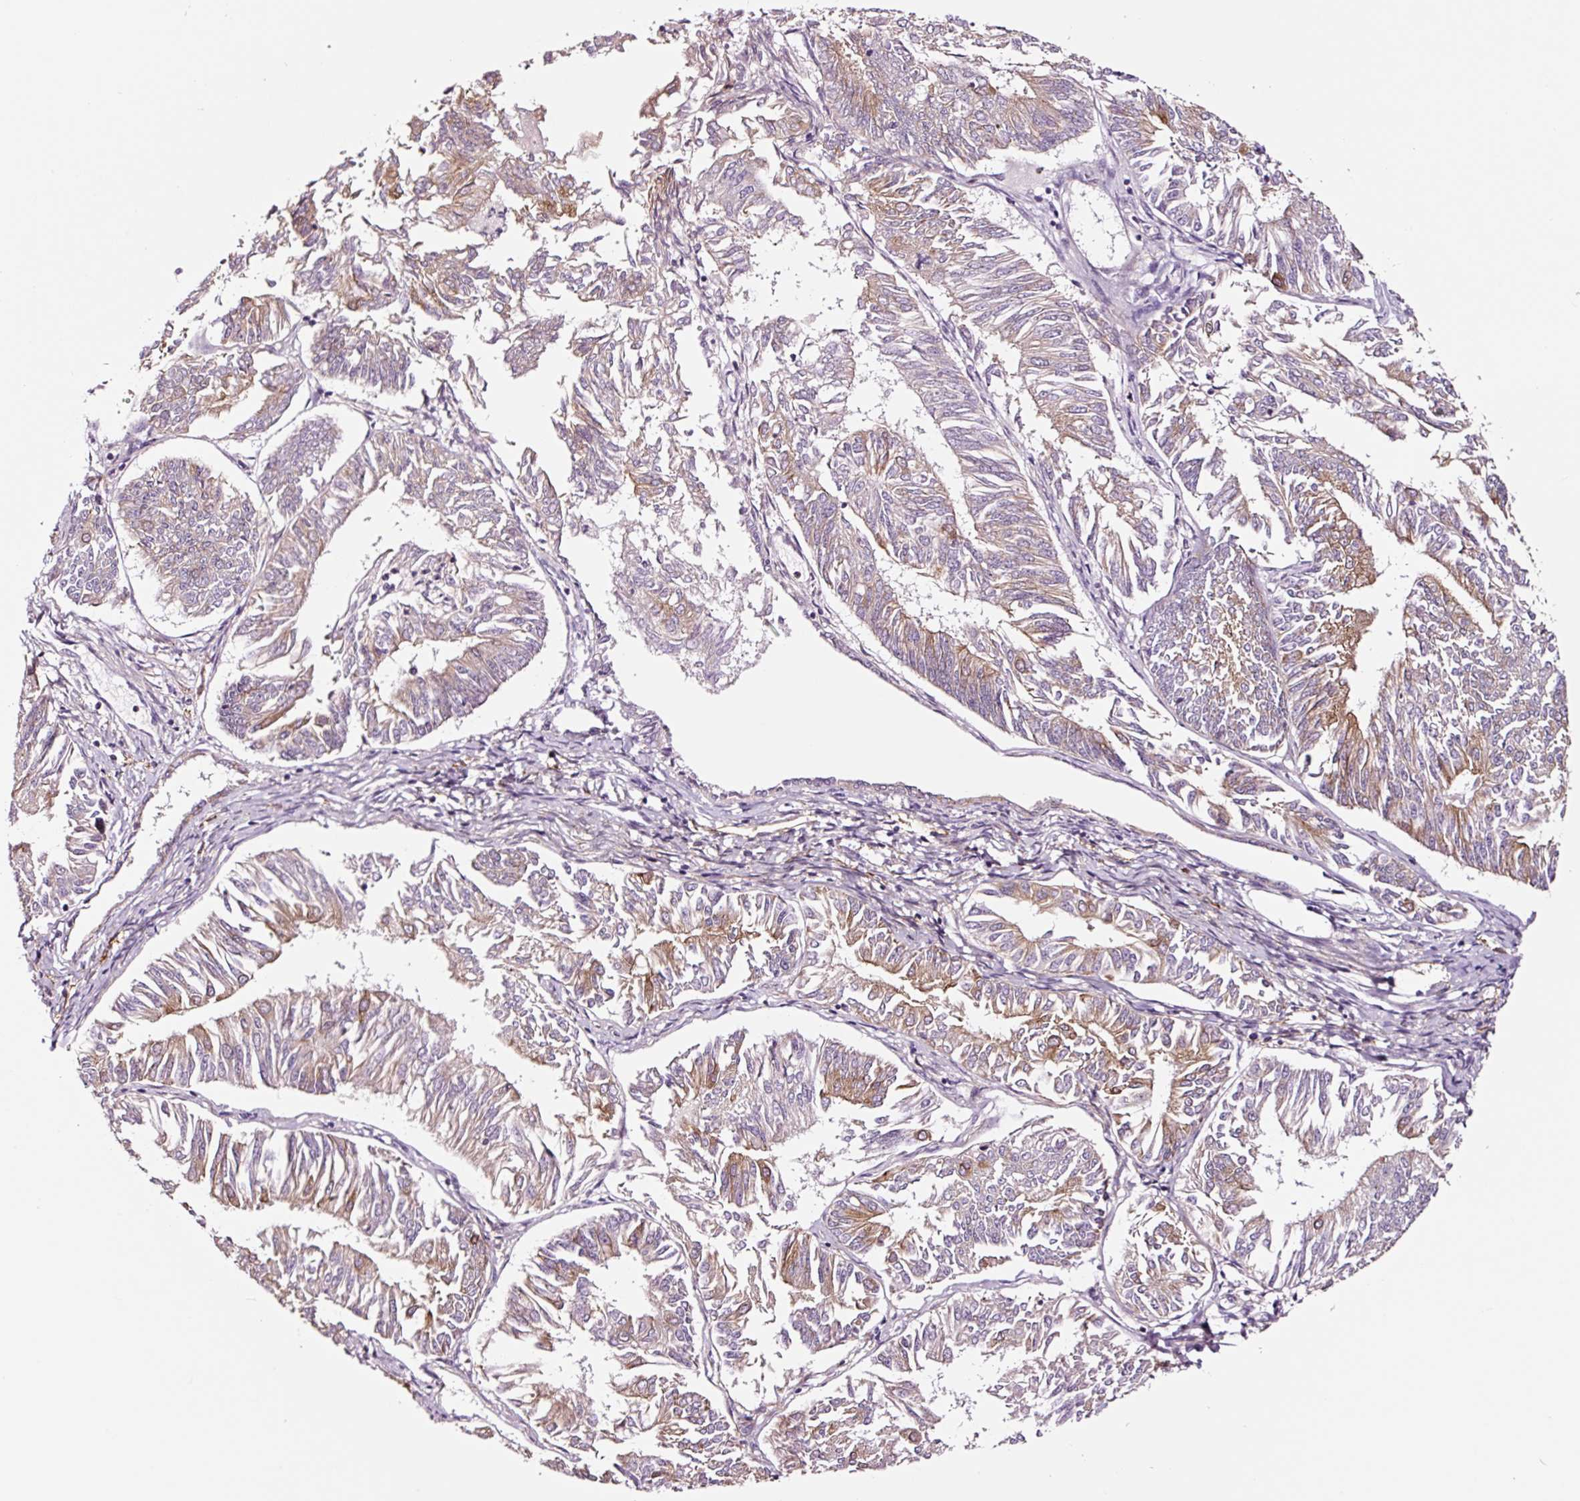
{"staining": {"intensity": "moderate", "quantity": "25%-75%", "location": "cytoplasmic/membranous"}, "tissue": "endometrial cancer", "cell_type": "Tumor cells", "image_type": "cancer", "snomed": [{"axis": "morphology", "description": "Adenocarcinoma, NOS"}, {"axis": "topography", "description": "Endometrium"}], "caption": "Immunohistochemical staining of adenocarcinoma (endometrial) exhibits medium levels of moderate cytoplasmic/membranous protein staining in about 25%-75% of tumor cells.", "gene": "ADD3", "patient": {"sex": "female", "age": 58}}